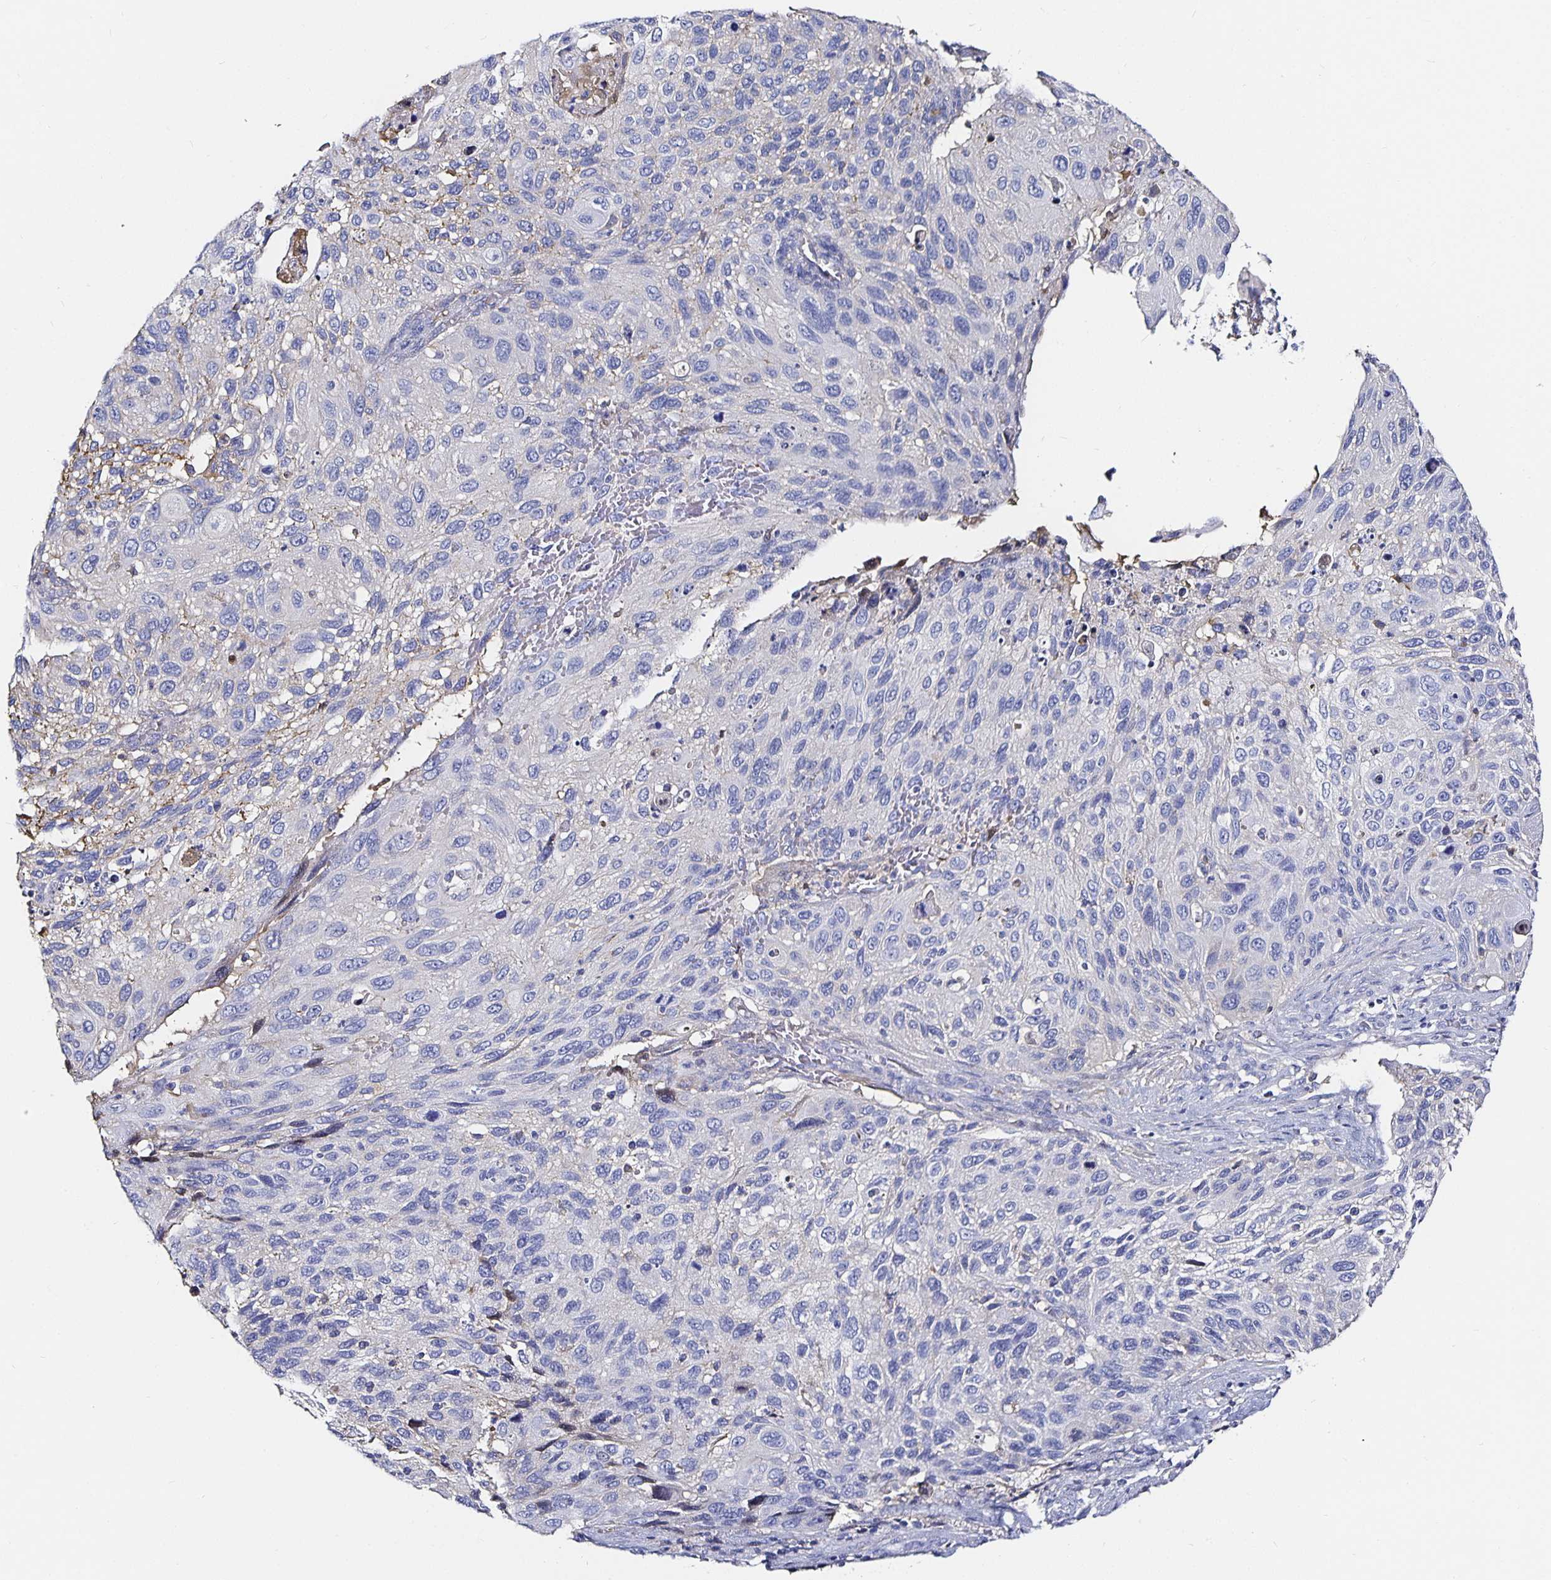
{"staining": {"intensity": "negative", "quantity": "none", "location": "none"}, "tissue": "cervical cancer", "cell_type": "Tumor cells", "image_type": "cancer", "snomed": [{"axis": "morphology", "description": "Squamous cell carcinoma, NOS"}, {"axis": "topography", "description": "Cervix"}], "caption": "The micrograph exhibits no staining of tumor cells in squamous cell carcinoma (cervical).", "gene": "TTR", "patient": {"sex": "female", "age": 70}}